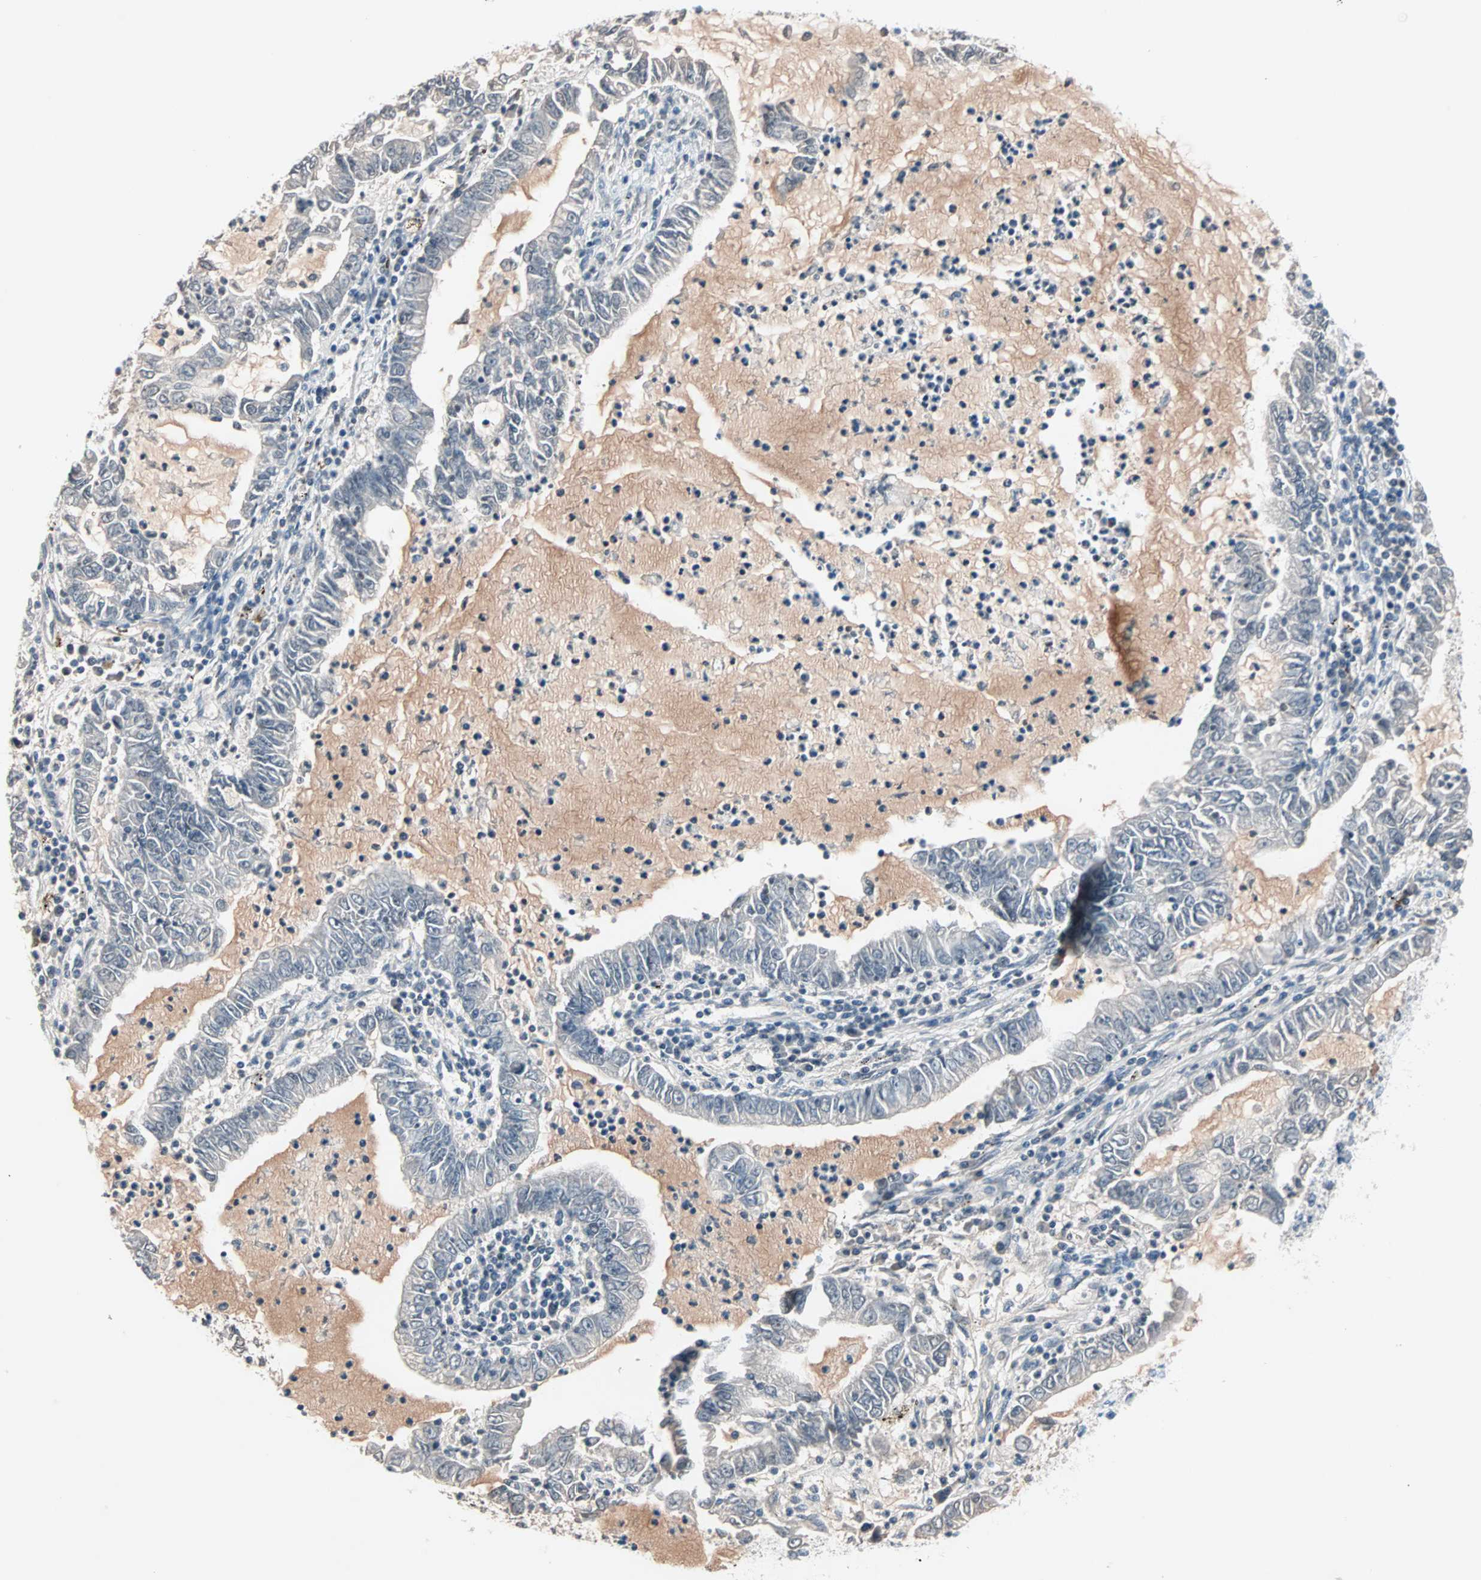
{"staining": {"intensity": "negative", "quantity": "none", "location": "none"}, "tissue": "lung cancer", "cell_type": "Tumor cells", "image_type": "cancer", "snomed": [{"axis": "morphology", "description": "Adenocarcinoma, NOS"}, {"axis": "topography", "description": "Lung"}], "caption": "The image reveals no significant positivity in tumor cells of adenocarcinoma (lung). (DAB (3,3'-diaminobenzidine) immunohistochemistry (IHC) visualized using brightfield microscopy, high magnification).", "gene": "CCNE2", "patient": {"sex": "female", "age": 51}}